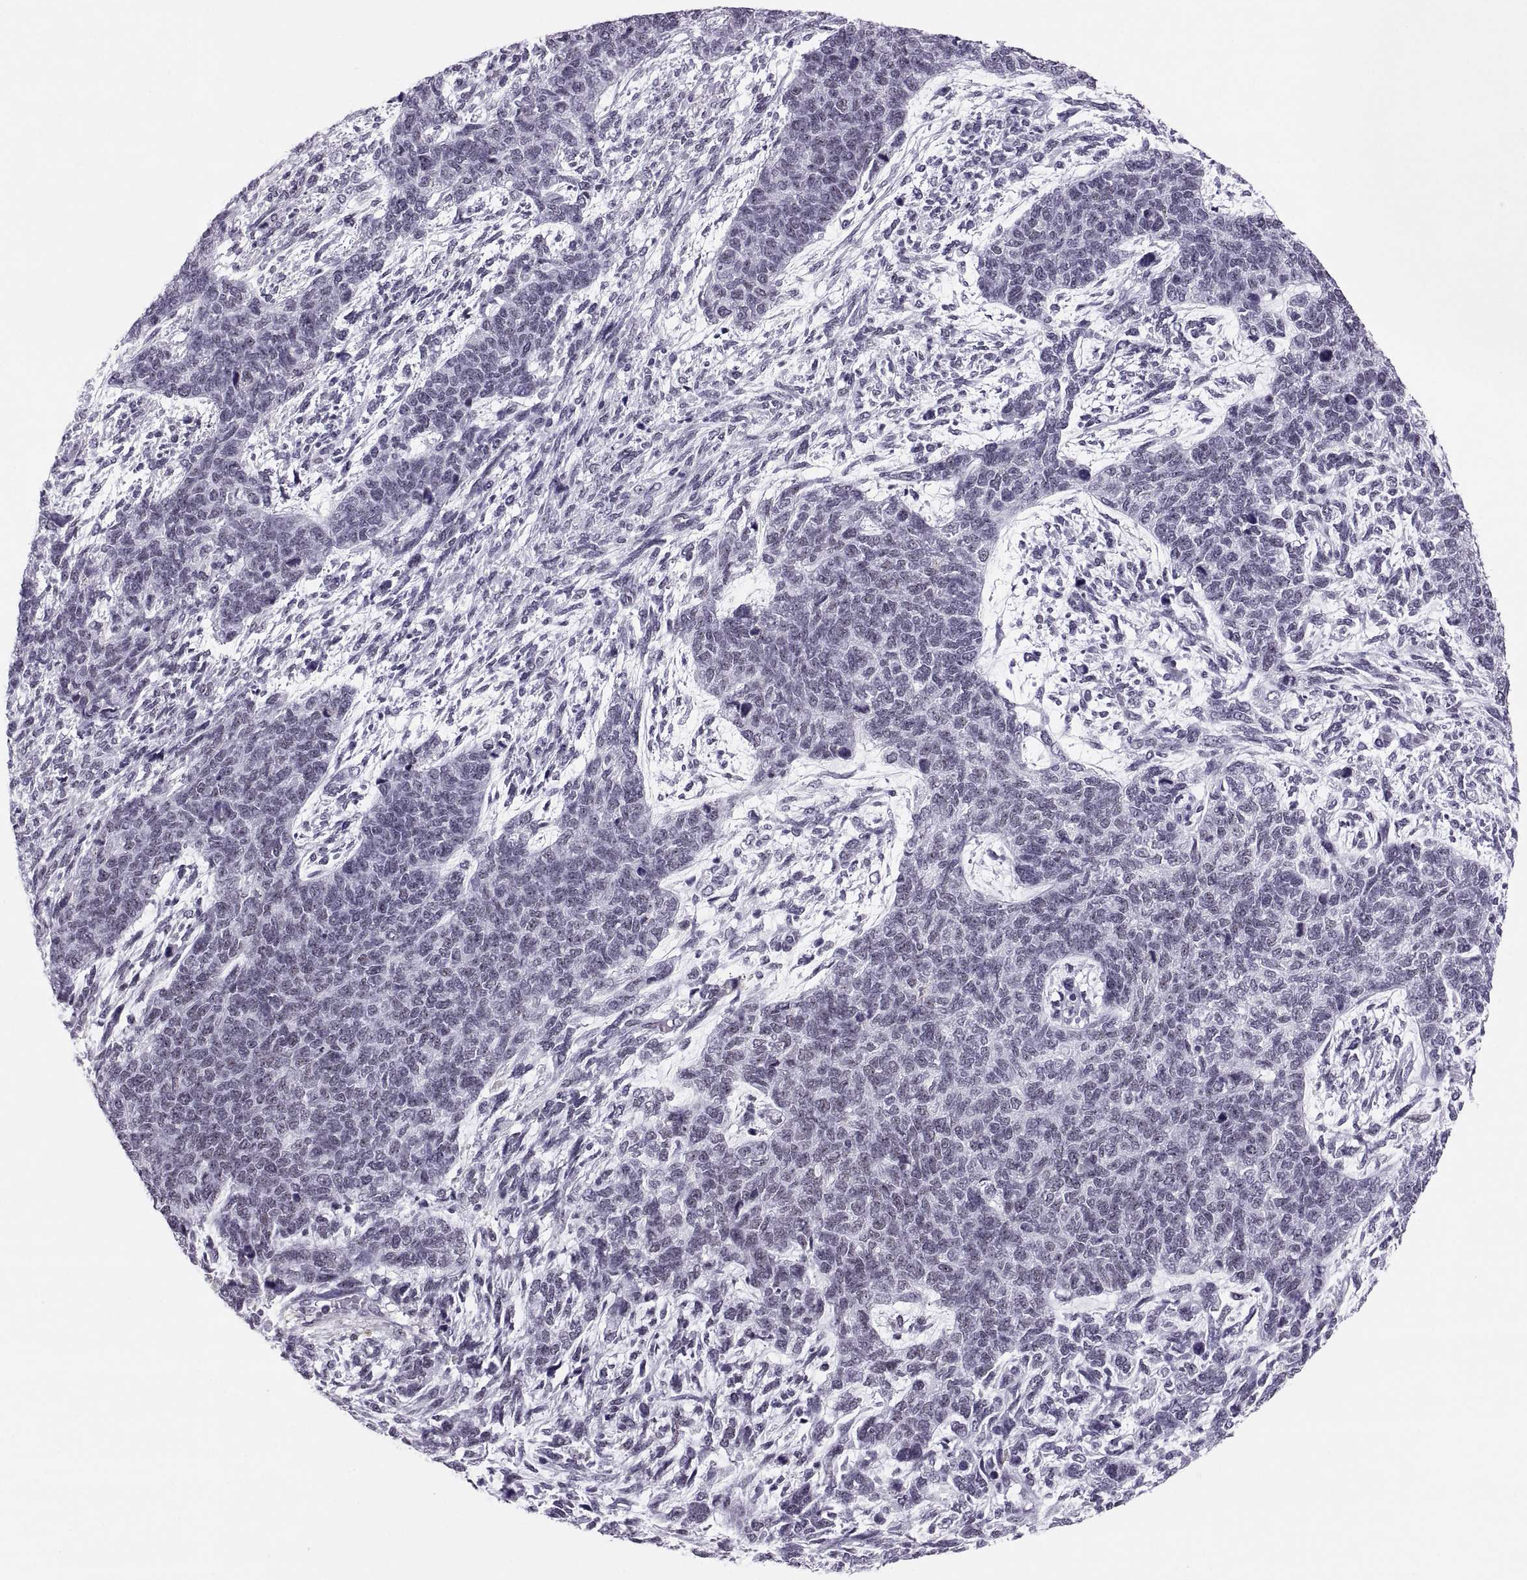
{"staining": {"intensity": "negative", "quantity": "none", "location": "none"}, "tissue": "cervical cancer", "cell_type": "Tumor cells", "image_type": "cancer", "snomed": [{"axis": "morphology", "description": "Squamous cell carcinoma, NOS"}, {"axis": "topography", "description": "Cervix"}], "caption": "Cervical squamous cell carcinoma was stained to show a protein in brown. There is no significant staining in tumor cells.", "gene": "NEUROD6", "patient": {"sex": "female", "age": 63}}